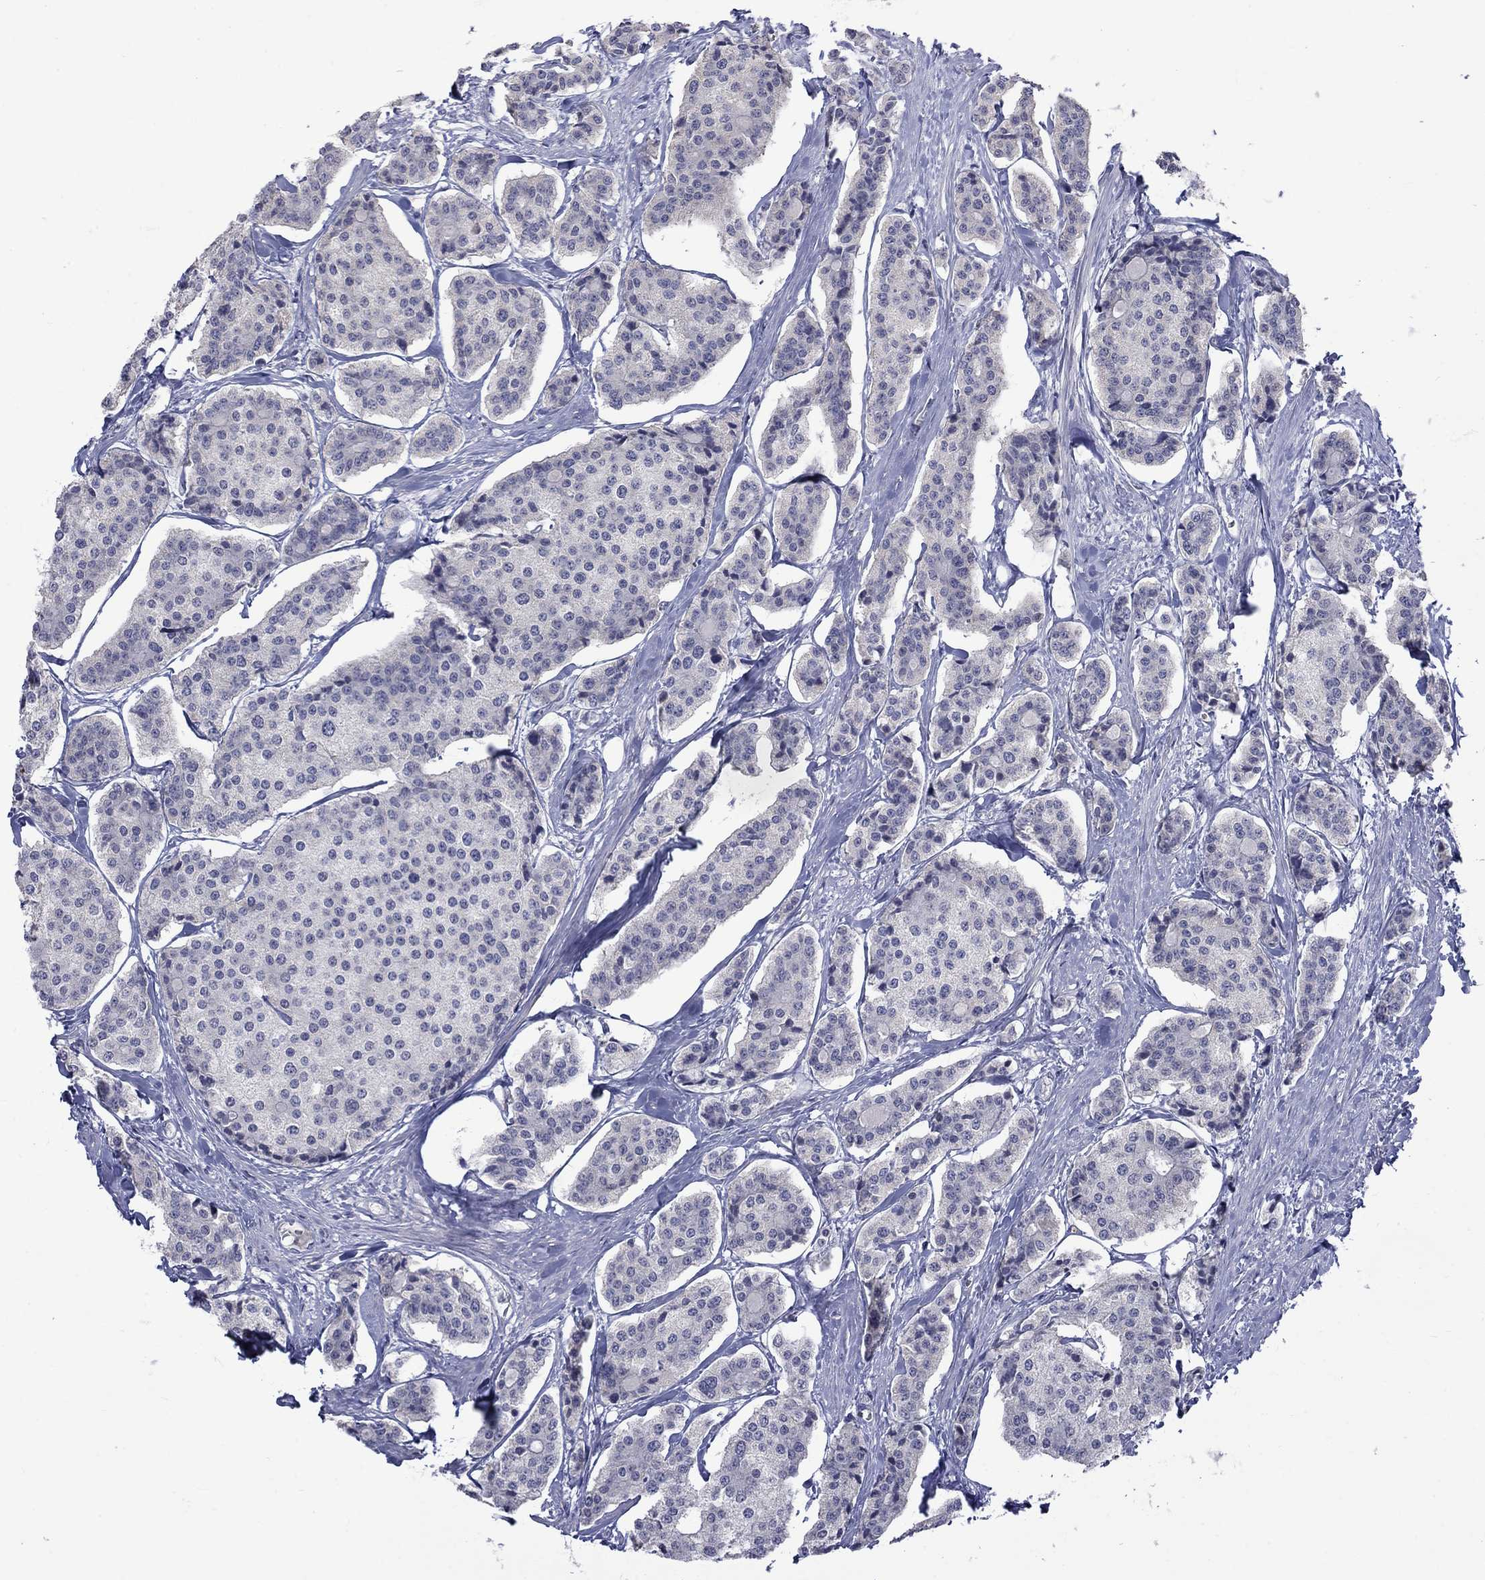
{"staining": {"intensity": "negative", "quantity": "none", "location": "none"}, "tissue": "carcinoid", "cell_type": "Tumor cells", "image_type": "cancer", "snomed": [{"axis": "morphology", "description": "Carcinoid, malignant, NOS"}, {"axis": "topography", "description": "Small intestine"}], "caption": "Carcinoid (malignant) stained for a protein using immunohistochemistry displays no staining tumor cells.", "gene": "NSMF", "patient": {"sex": "female", "age": 65}}